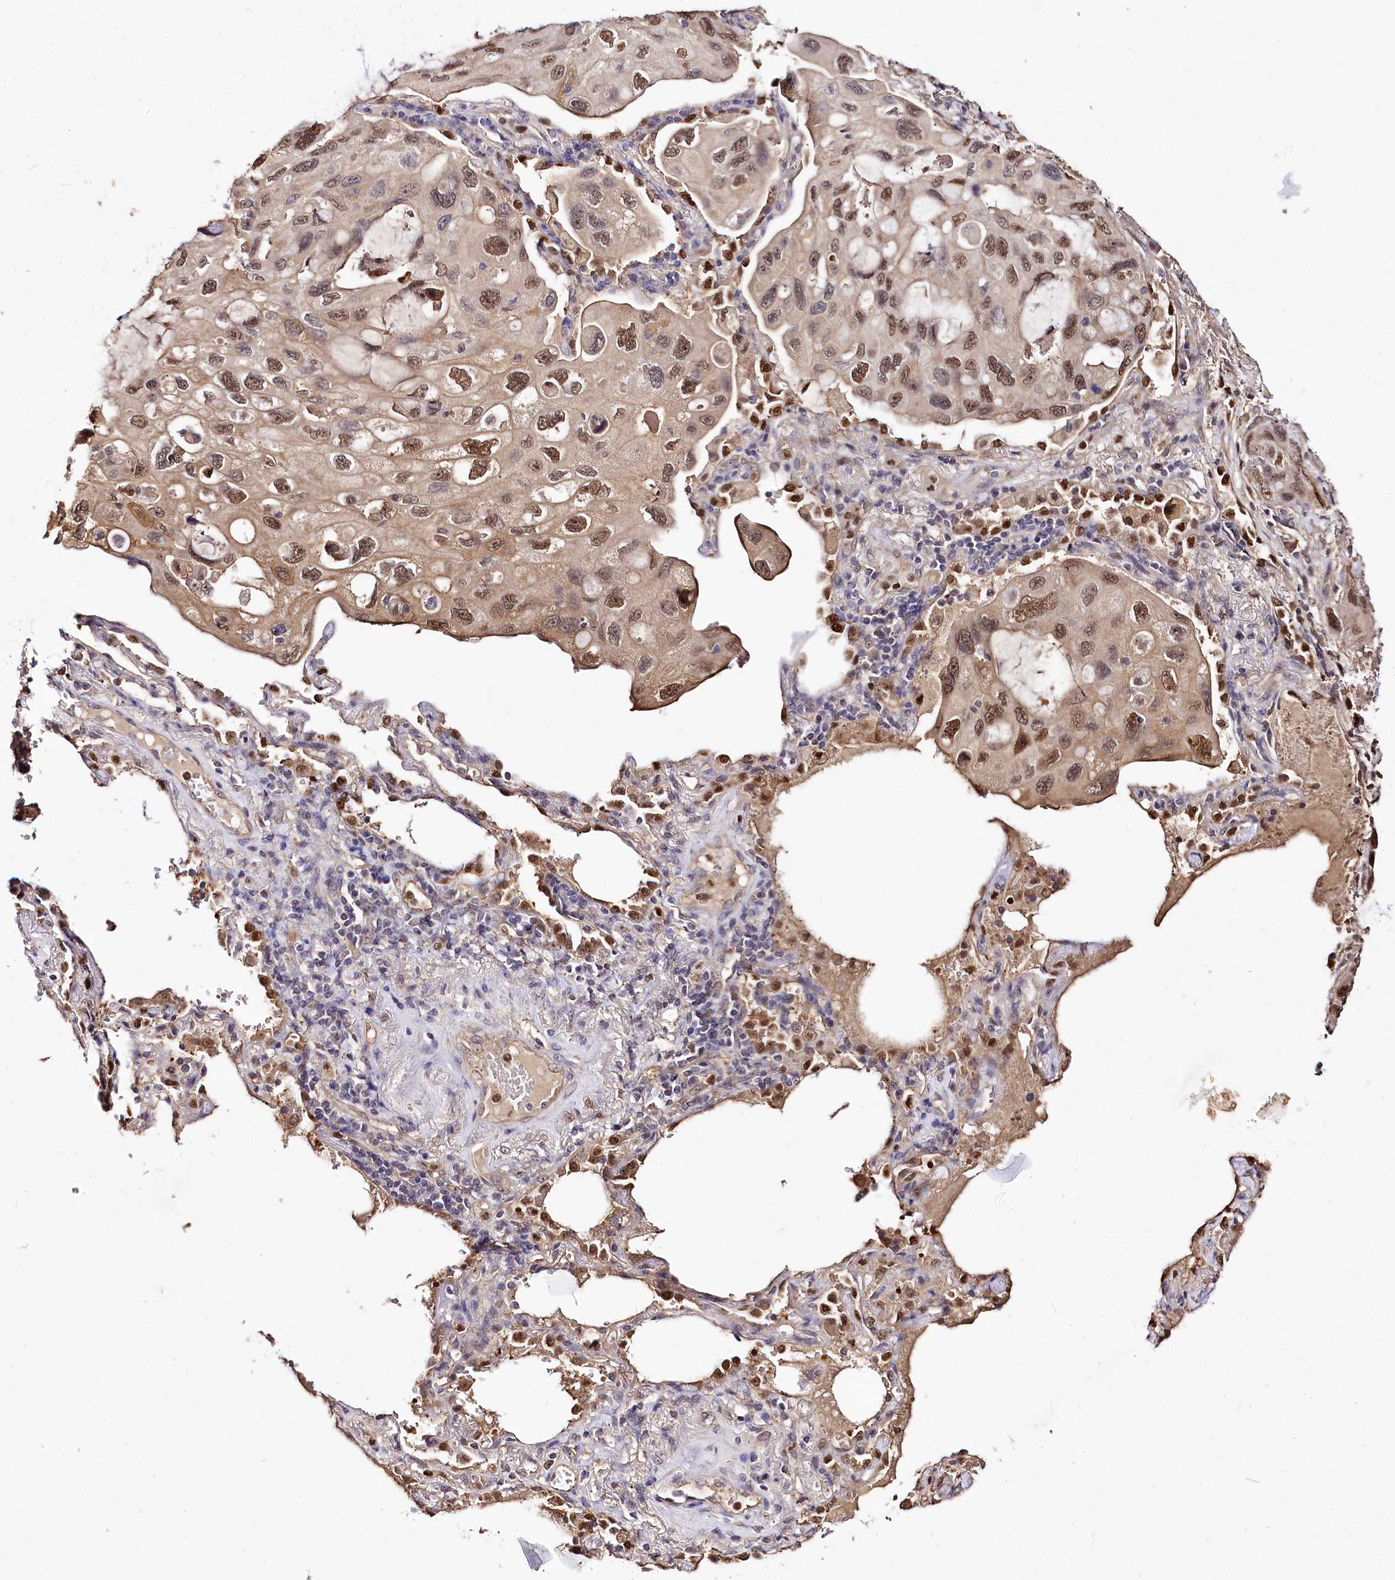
{"staining": {"intensity": "moderate", "quantity": ">75%", "location": "nuclear"}, "tissue": "lung cancer", "cell_type": "Tumor cells", "image_type": "cancer", "snomed": [{"axis": "morphology", "description": "Squamous cell carcinoma, NOS"}, {"axis": "topography", "description": "Lung"}], "caption": "A high-resolution micrograph shows immunohistochemistry staining of lung cancer, which reveals moderate nuclear staining in approximately >75% of tumor cells.", "gene": "GNL3L", "patient": {"sex": "female", "age": 73}}